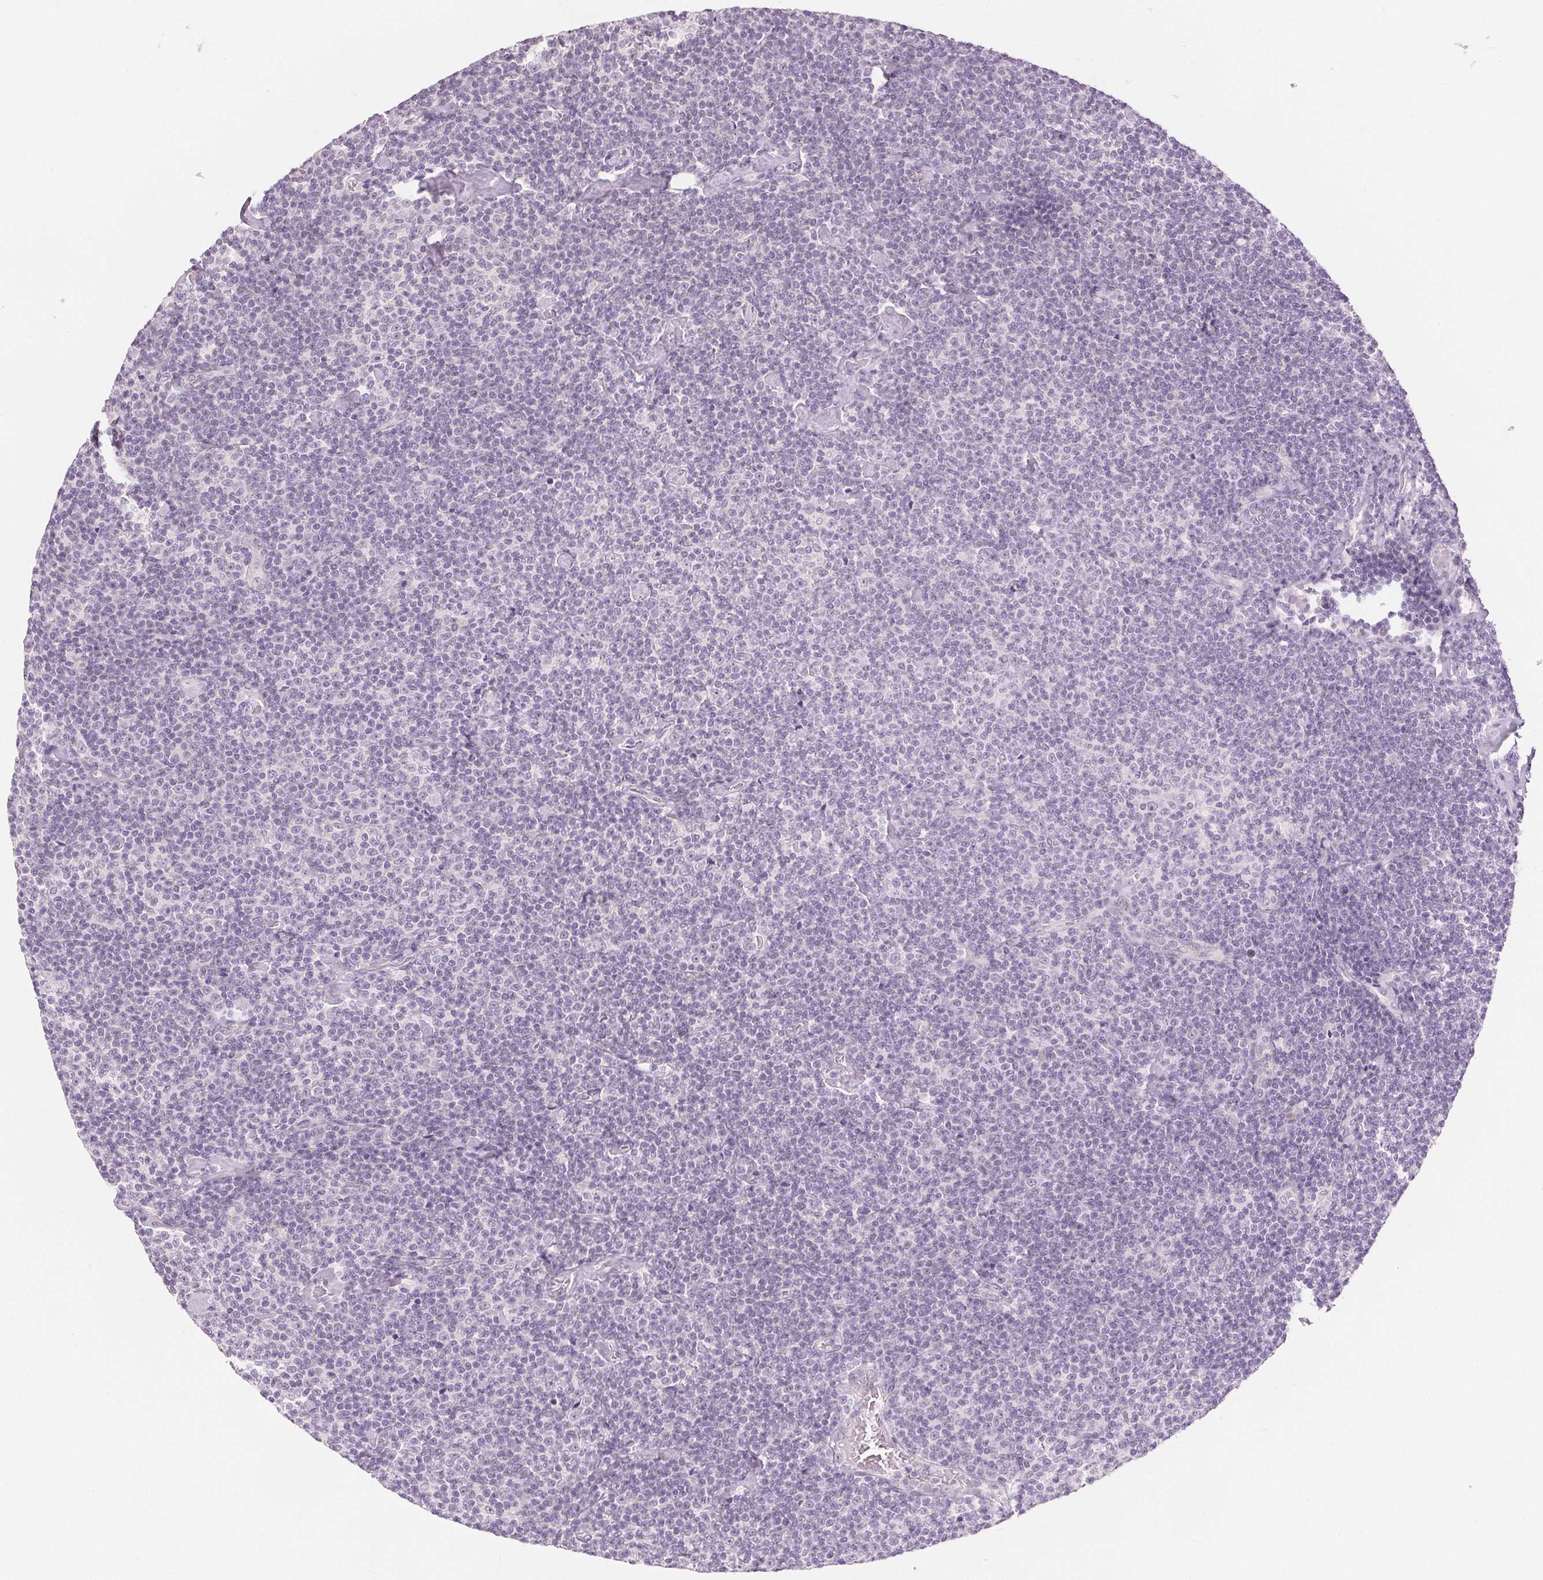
{"staining": {"intensity": "negative", "quantity": "none", "location": "none"}, "tissue": "lymphoma", "cell_type": "Tumor cells", "image_type": "cancer", "snomed": [{"axis": "morphology", "description": "Malignant lymphoma, non-Hodgkin's type, Low grade"}, {"axis": "topography", "description": "Lymph node"}], "caption": "Lymphoma stained for a protein using immunohistochemistry (IHC) reveals no positivity tumor cells.", "gene": "CA12", "patient": {"sex": "male", "age": 81}}